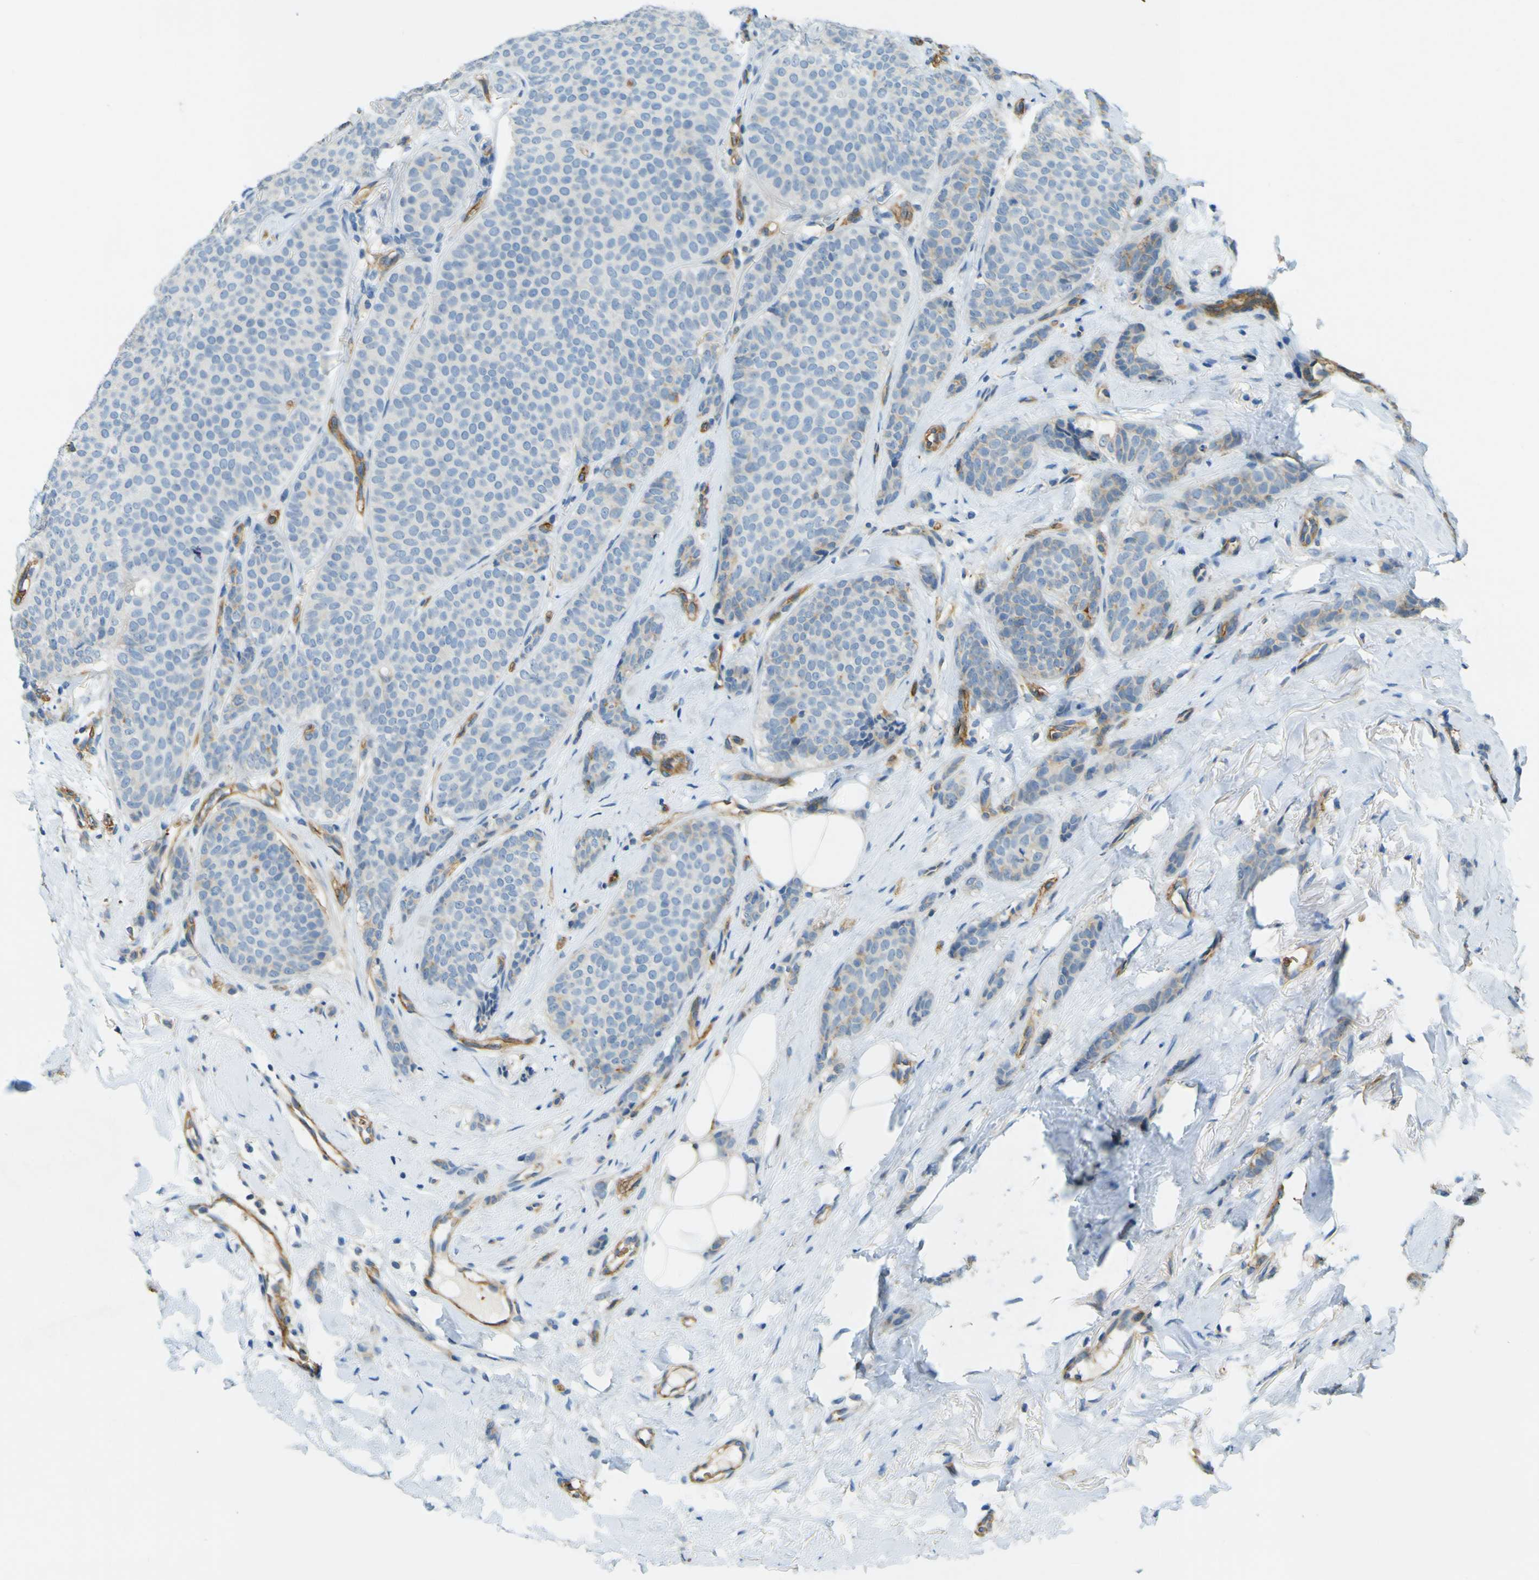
{"staining": {"intensity": "negative", "quantity": "none", "location": "none"}, "tissue": "breast cancer", "cell_type": "Tumor cells", "image_type": "cancer", "snomed": [{"axis": "morphology", "description": "Lobular carcinoma"}, {"axis": "topography", "description": "Skin"}, {"axis": "topography", "description": "Breast"}], "caption": "Tumor cells show no significant protein expression in breast lobular carcinoma.", "gene": "PLXDC1", "patient": {"sex": "female", "age": 46}}